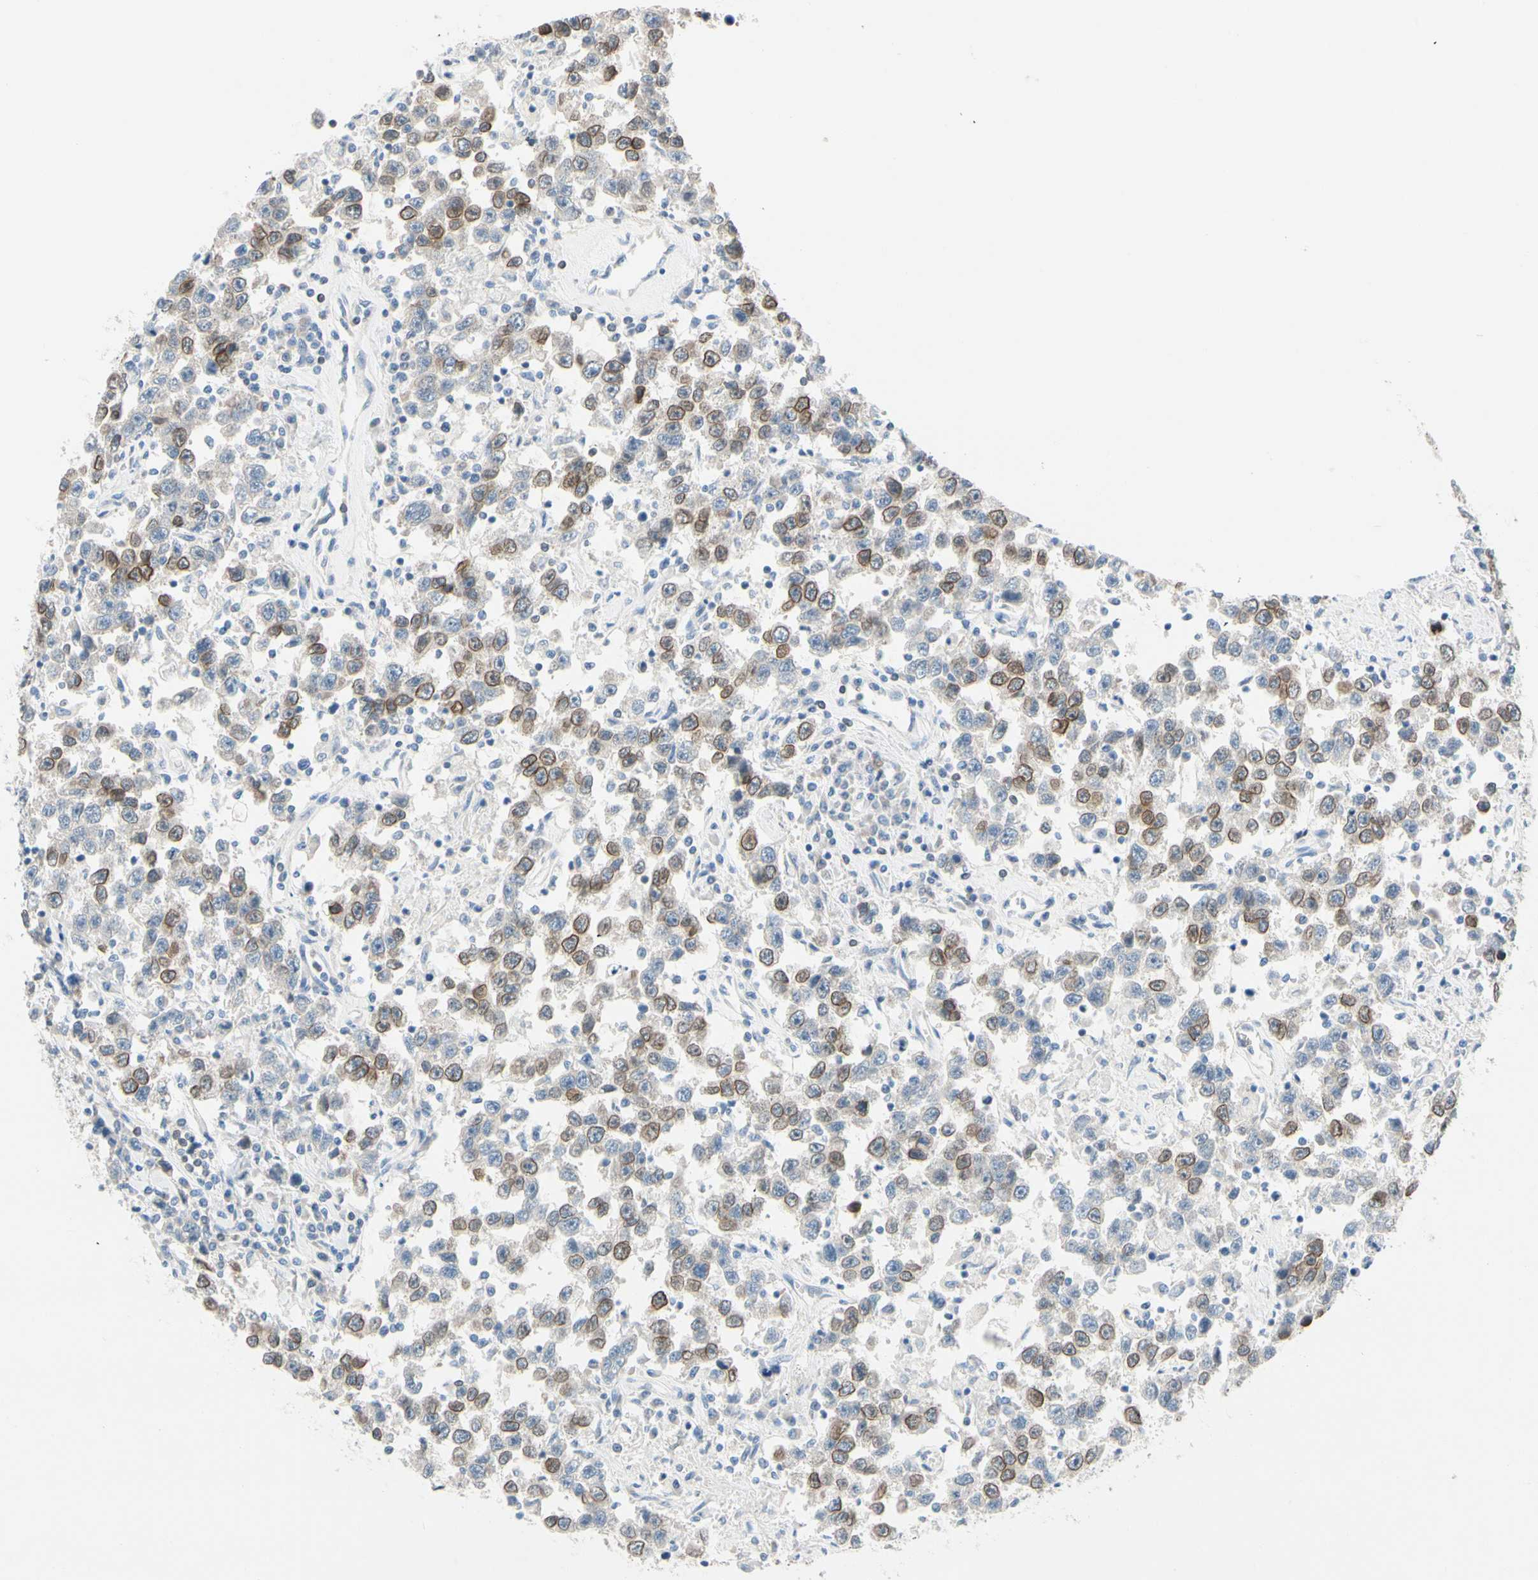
{"staining": {"intensity": "moderate", "quantity": "<25%", "location": "cytoplasmic/membranous,nuclear"}, "tissue": "testis cancer", "cell_type": "Tumor cells", "image_type": "cancer", "snomed": [{"axis": "morphology", "description": "Seminoma, NOS"}, {"axis": "topography", "description": "Testis"}], "caption": "IHC (DAB) staining of human testis seminoma shows moderate cytoplasmic/membranous and nuclear protein positivity in approximately <25% of tumor cells.", "gene": "ZNF132", "patient": {"sex": "male", "age": 41}}